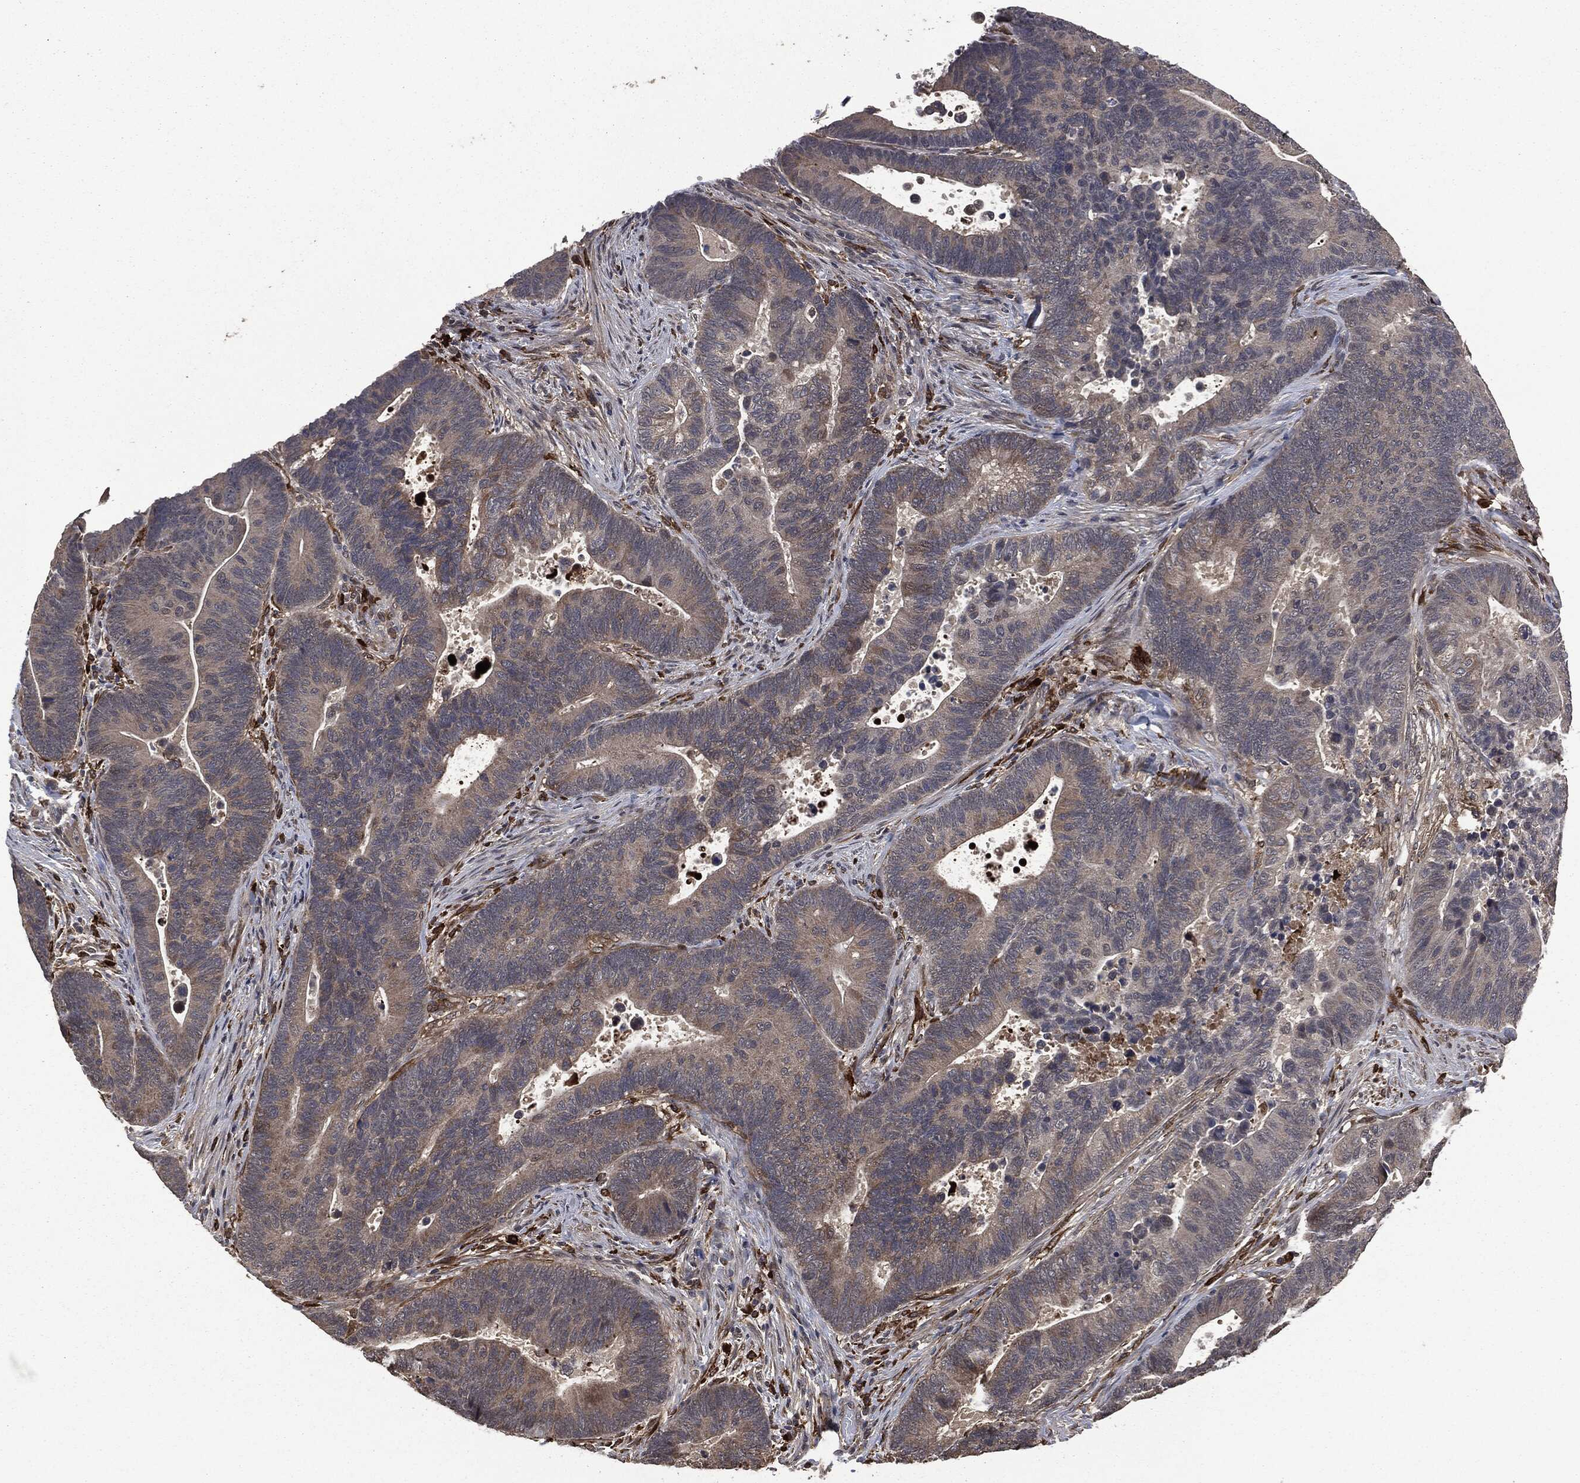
{"staining": {"intensity": "weak", "quantity": "<25%", "location": "cytoplasmic/membranous"}, "tissue": "colorectal cancer", "cell_type": "Tumor cells", "image_type": "cancer", "snomed": [{"axis": "morphology", "description": "Adenocarcinoma, NOS"}, {"axis": "topography", "description": "Colon"}], "caption": "Immunohistochemistry histopathology image of neoplastic tissue: colorectal cancer (adenocarcinoma) stained with DAB displays no significant protein expression in tumor cells.", "gene": "CRABP2", "patient": {"sex": "male", "age": 75}}